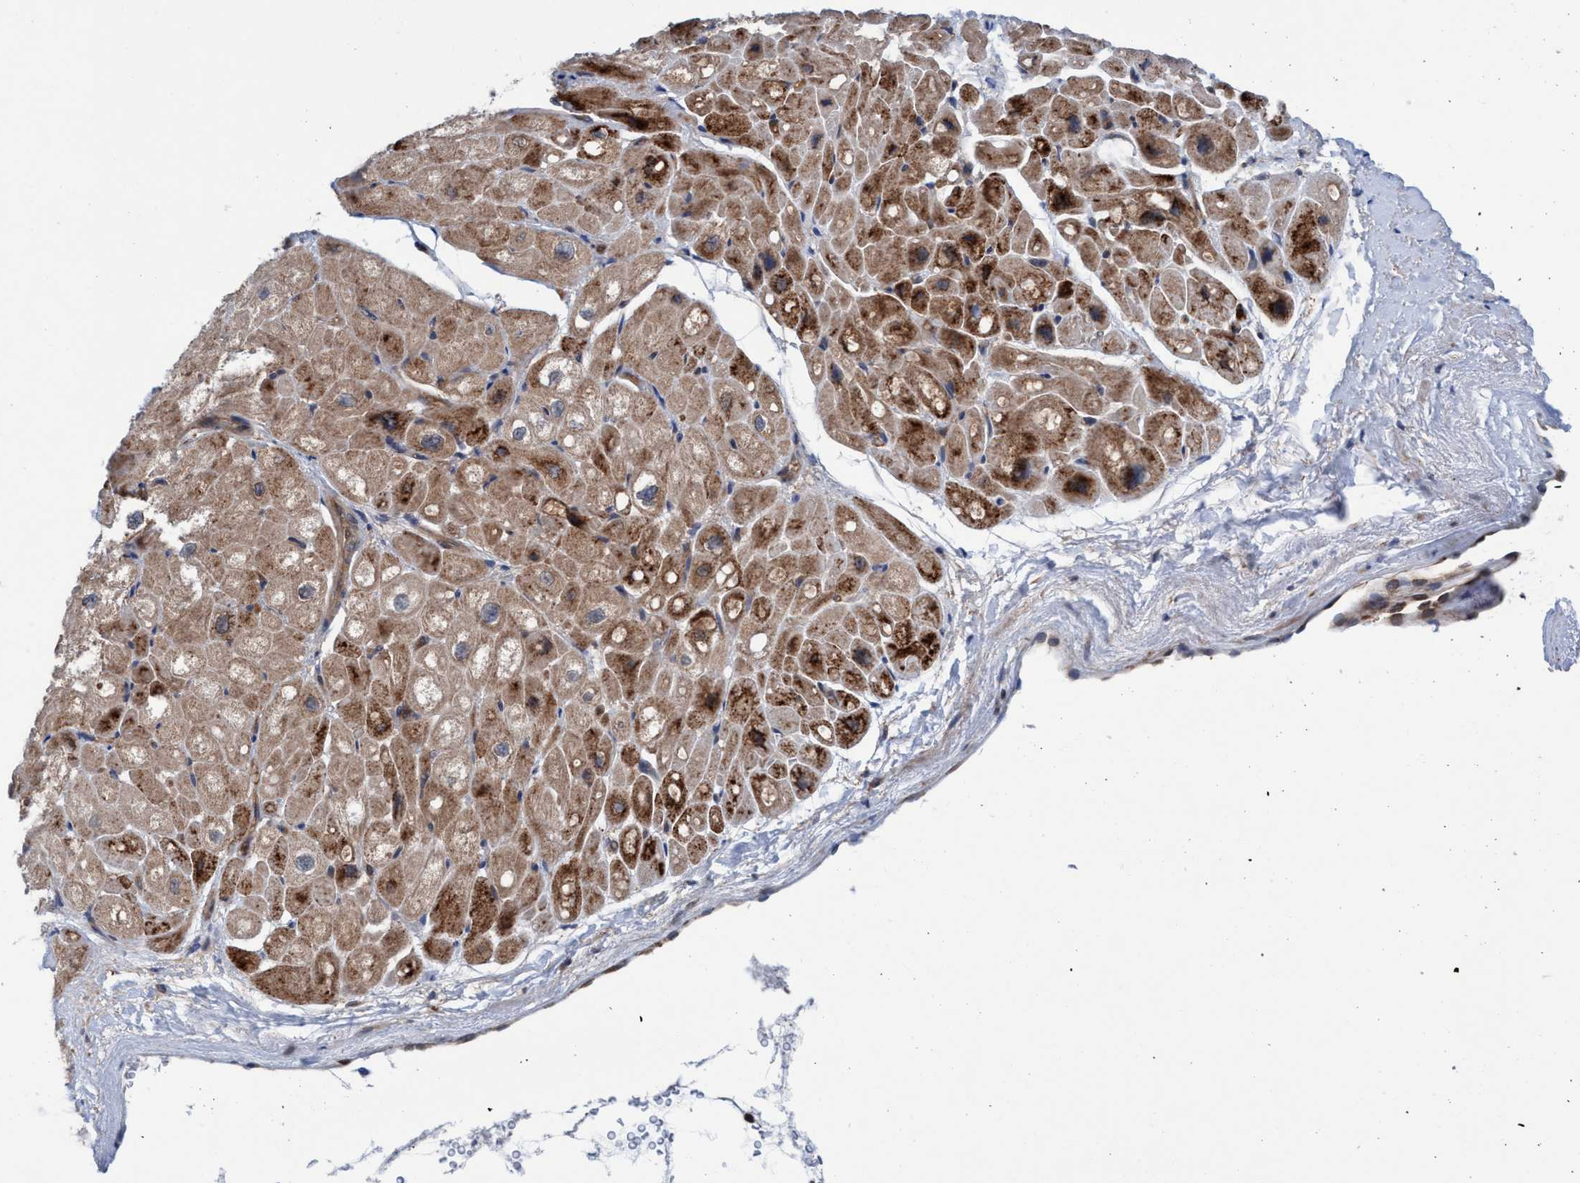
{"staining": {"intensity": "moderate", "quantity": "25%-75%", "location": "cytoplasmic/membranous"}, "tissue": "heart muscle", "cell_type": "Cardiomyocytes", "image_type": "normal", "snomed": [{"axis": "morphology", "description": "Normal tissue, NOS"}, {"axis": "topography", "description": "Heart"}], "caption": "The immunohistochemical stain highlights moderate cytoplasmic/membranous positivity in cardiomyocytes of normal heart muscle. (Brightfield microscopy of DAB IHC at high magnification).", "gene": "GLOD4", "patient": {"sex": "male", "age": 49}}